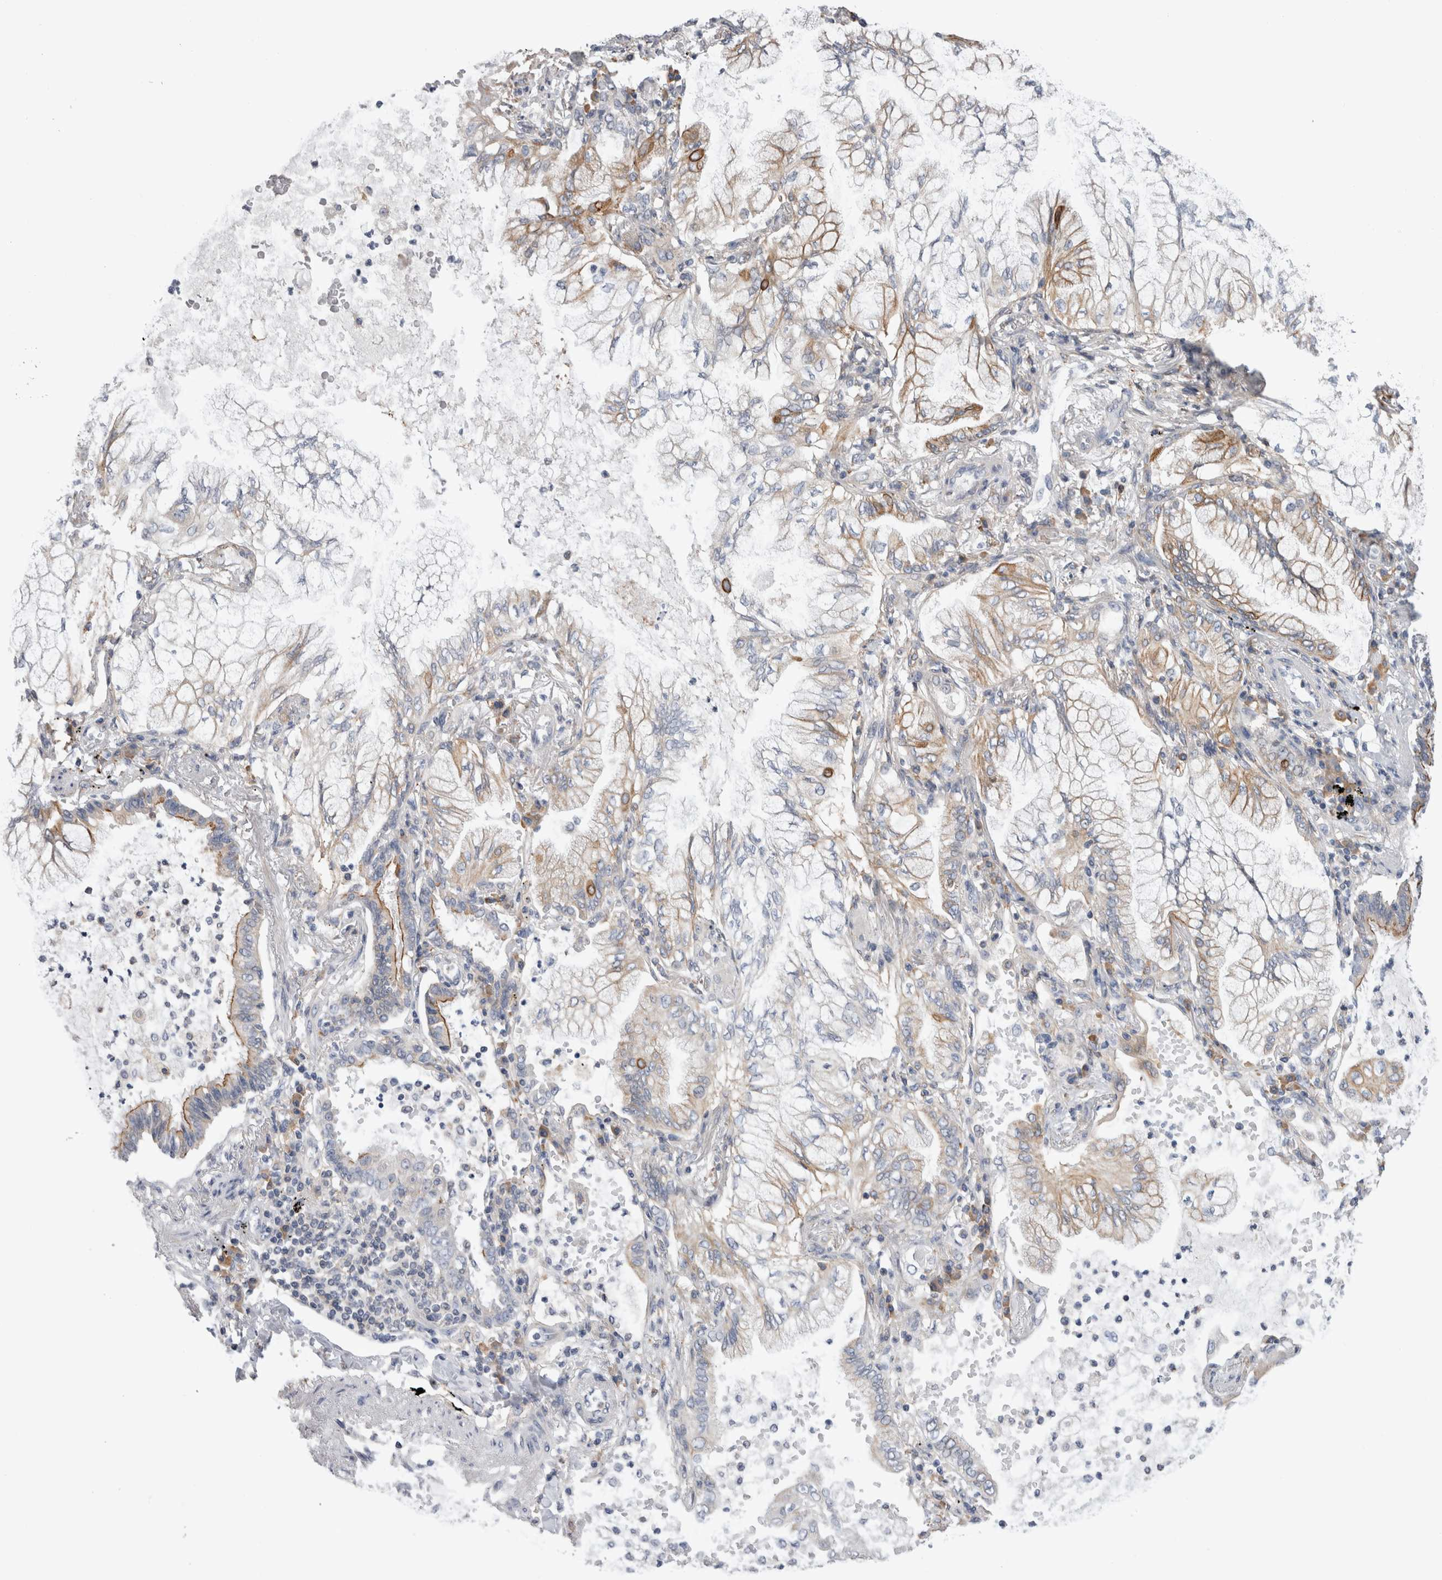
{"staining": {"intensity": "moderate", "quantity": "<25%", "location": "cytoplasmic/membranous"}, "tissue": "lung cancer", "cell_type": "Tumor cells", "image_type": "cancer", "snomed": [{"axis": "morphology", "description": "Adenocarcinoma, NOS"}, {"axis": "topography", "description": "Lung"}], "caption": "Adenocarcinoma (lung) stained for a protein exhibits moderate cytoplasmic/membranous positivity in tumor cells.", "gene": "SMAP2", "patient": {"sex": "female", "age": 70}}